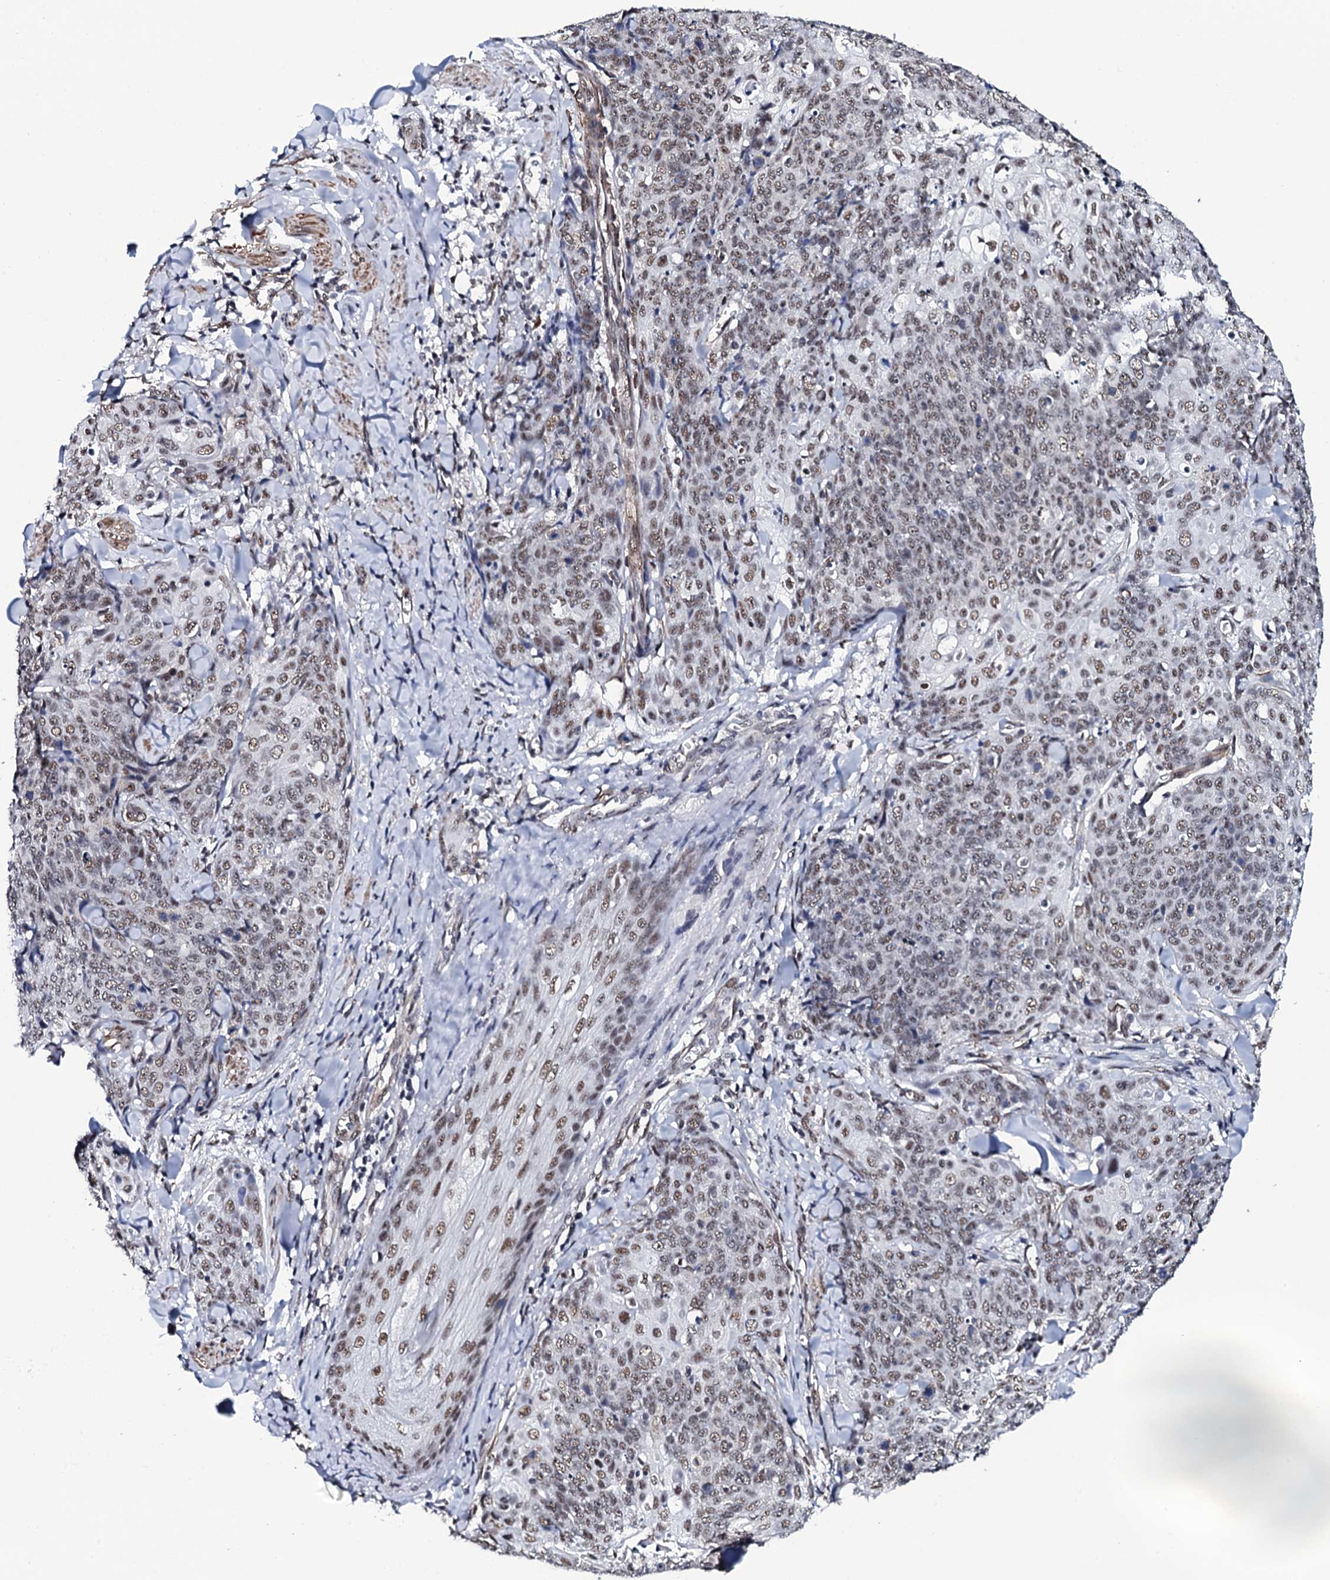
{"staining": {"intensity": "weak", "quantity": ">75%", "location": "nuclear"}, "tissue": "skin cancer", "cell_type": "Tumor cells", "image_type": "cancer", "snomed": [{"axis": "morphology", "description": "Squamous cell carcinoma, NOS"}, {"axis": "topography", "description": "Skin"}, {"axis": "topography", "description": "Vulva"}], "caption": "Brown immunohistochemical staining in human squamous cell carcinoma (skin) exhibits weak nuclear staining in approximately >75% of tumor cells.", "gene": "CWC15", "patient": {"sex": "female", "age": 85}}